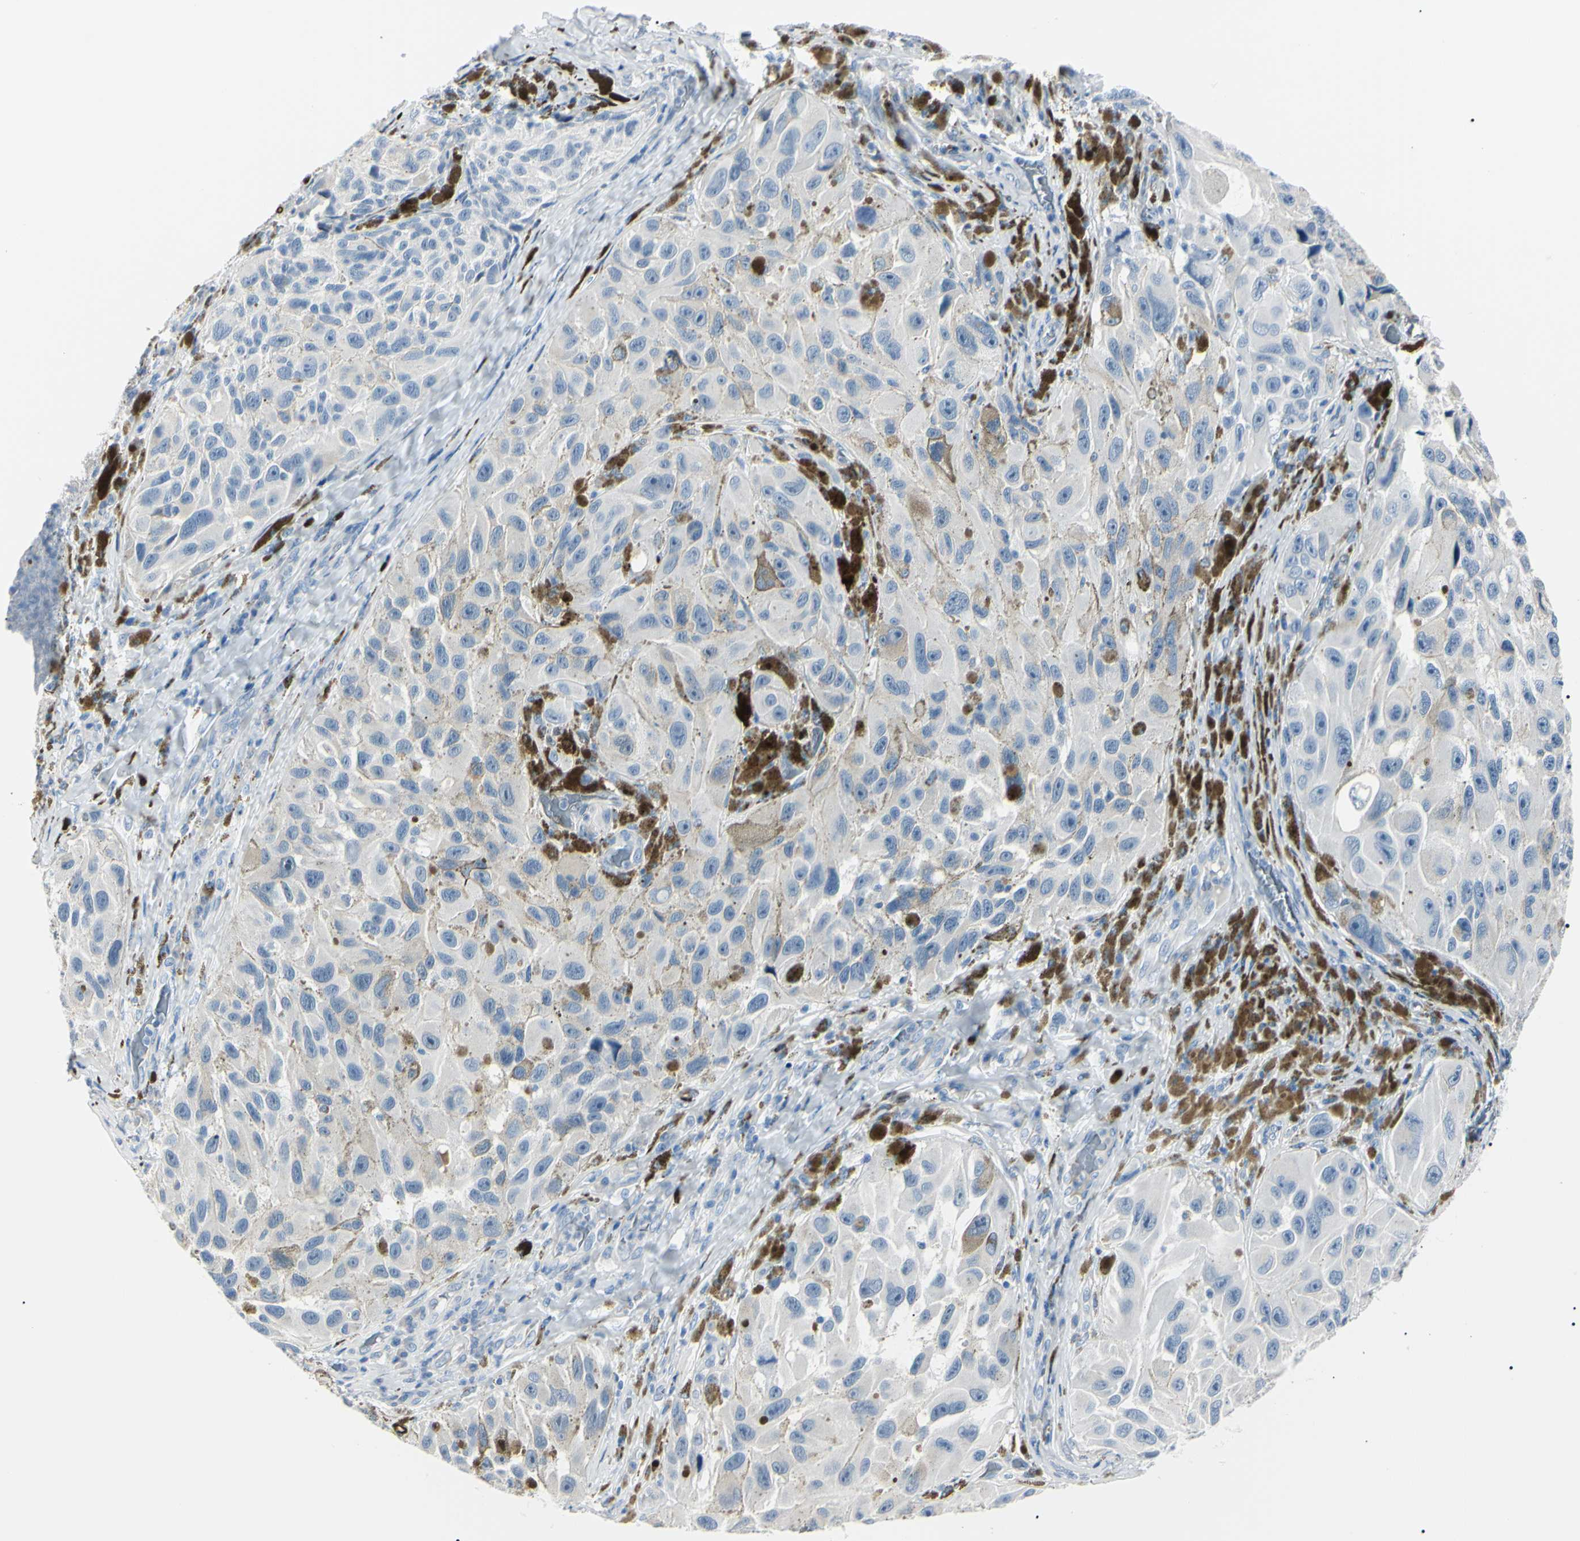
{"staining": {"intensity": "negative", "quantity": "none", "location": "none"}, "tissue": "melanoma", "cell_type": "Tumor cells", "image_type": "cancer", "snomed": [{"axis": "morphology", "description": "Malignant melanoma, NOS"}, {"axis": "topography", "description": "Skin"}], "caption": "This is an immunohistochemistry photomicrograph of human malignant melanoma. There is no positivity in tumor cells.", "gene": "CA2", "patient": {"sex": "female", "age": 73}}